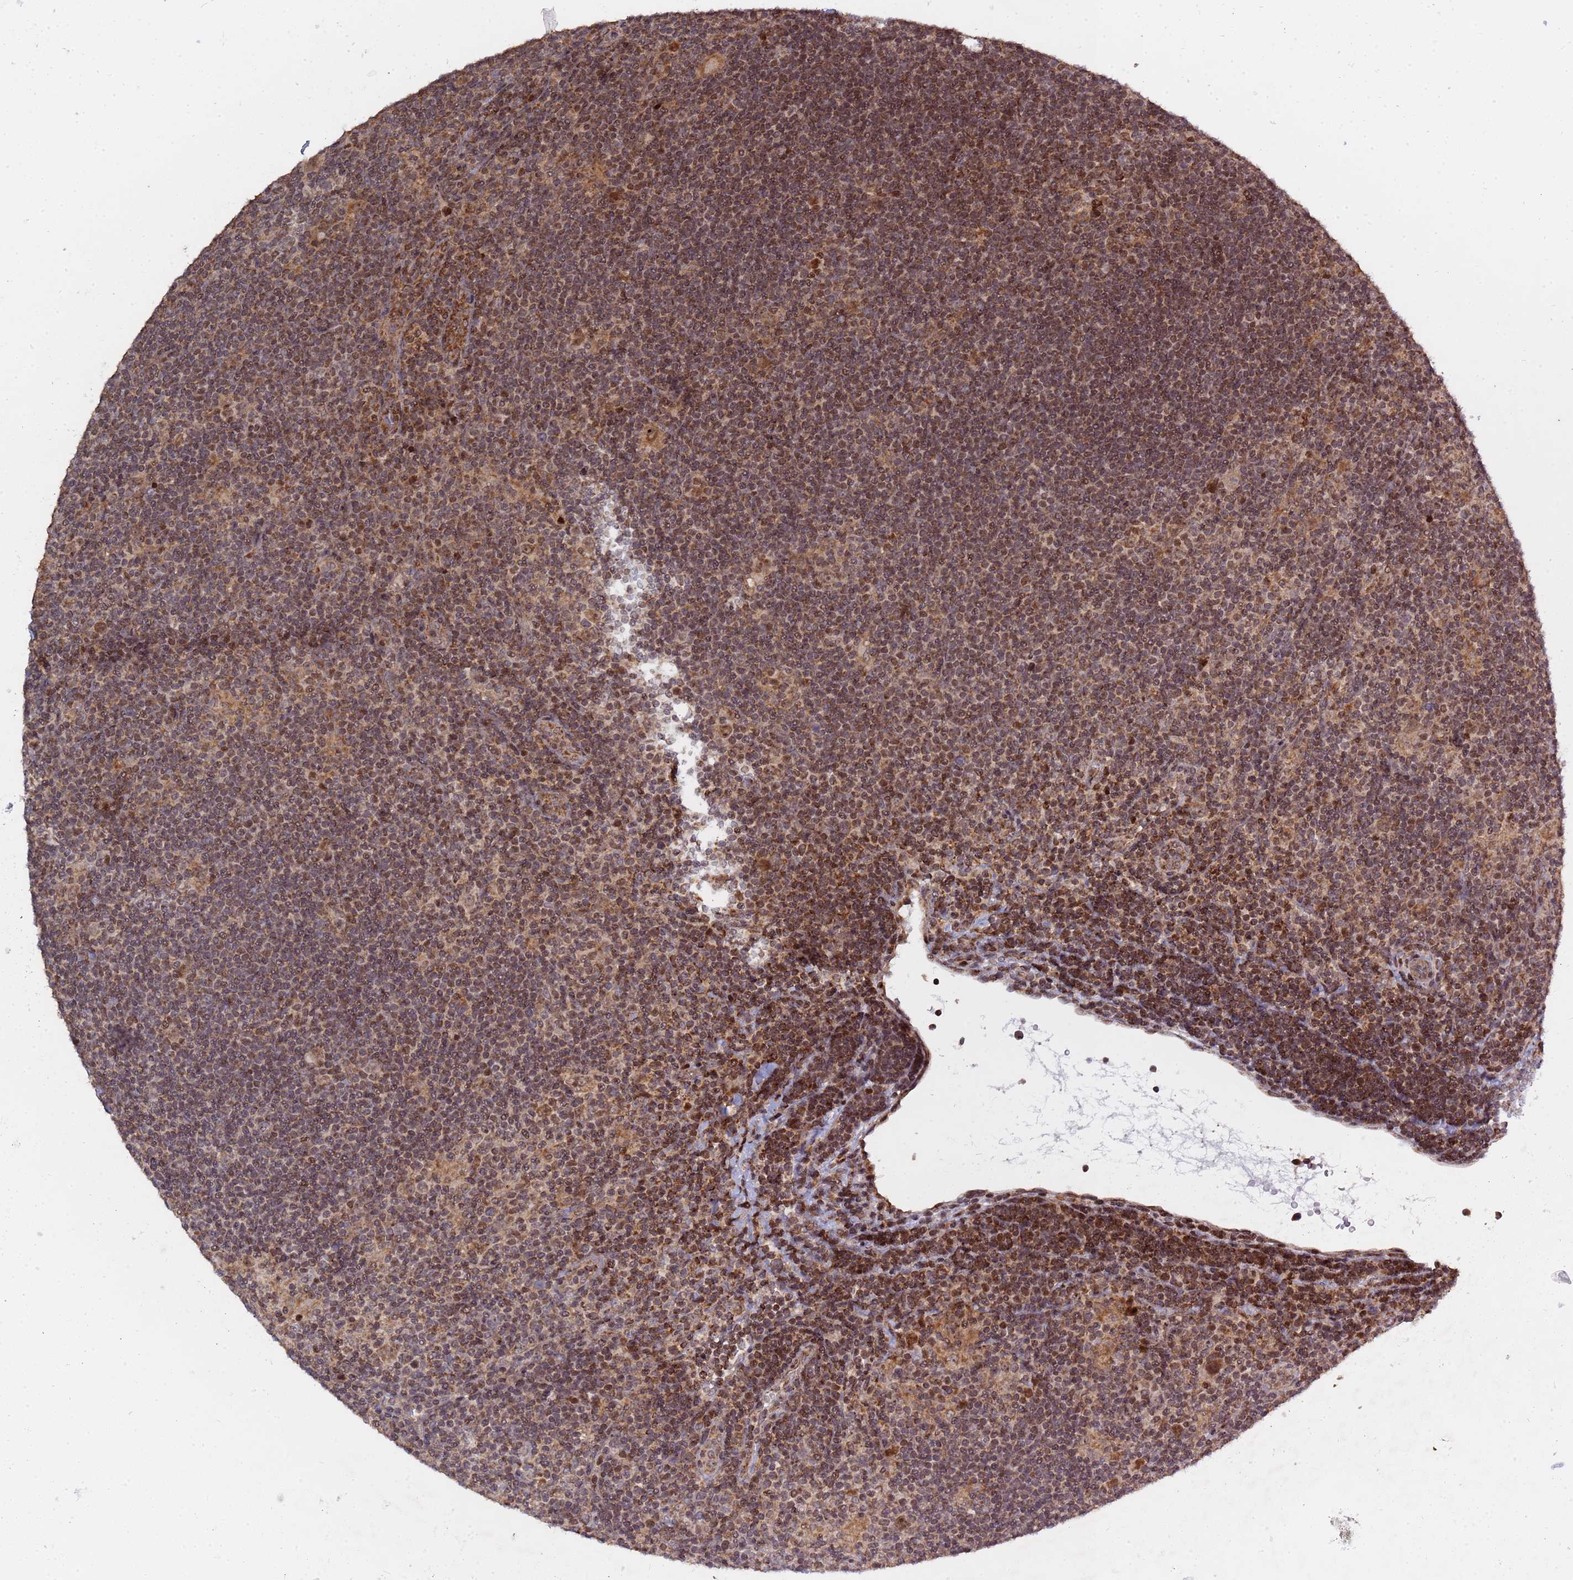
{"staining": {"intensity": "weak", "quantity": "25%-75%", "location": "cytoplasmic/membranous,nuclear"}, "tissue": "lymphoma", "cell_type": "Tumor cells", "image_type": "cancer", "snomed": [{"axis": "morphology", "description": "Hodgkin's disease, NOS"}, {"axis": "topography", "description": "Lymph node"}], "caption": "A brown stain labels weak cytoplasmic/membranous and nuclear staining of a protein in human lymphoma tumor cells.", "gene": "RCOR2", "patient": {"sex": "female", "age": 57}}